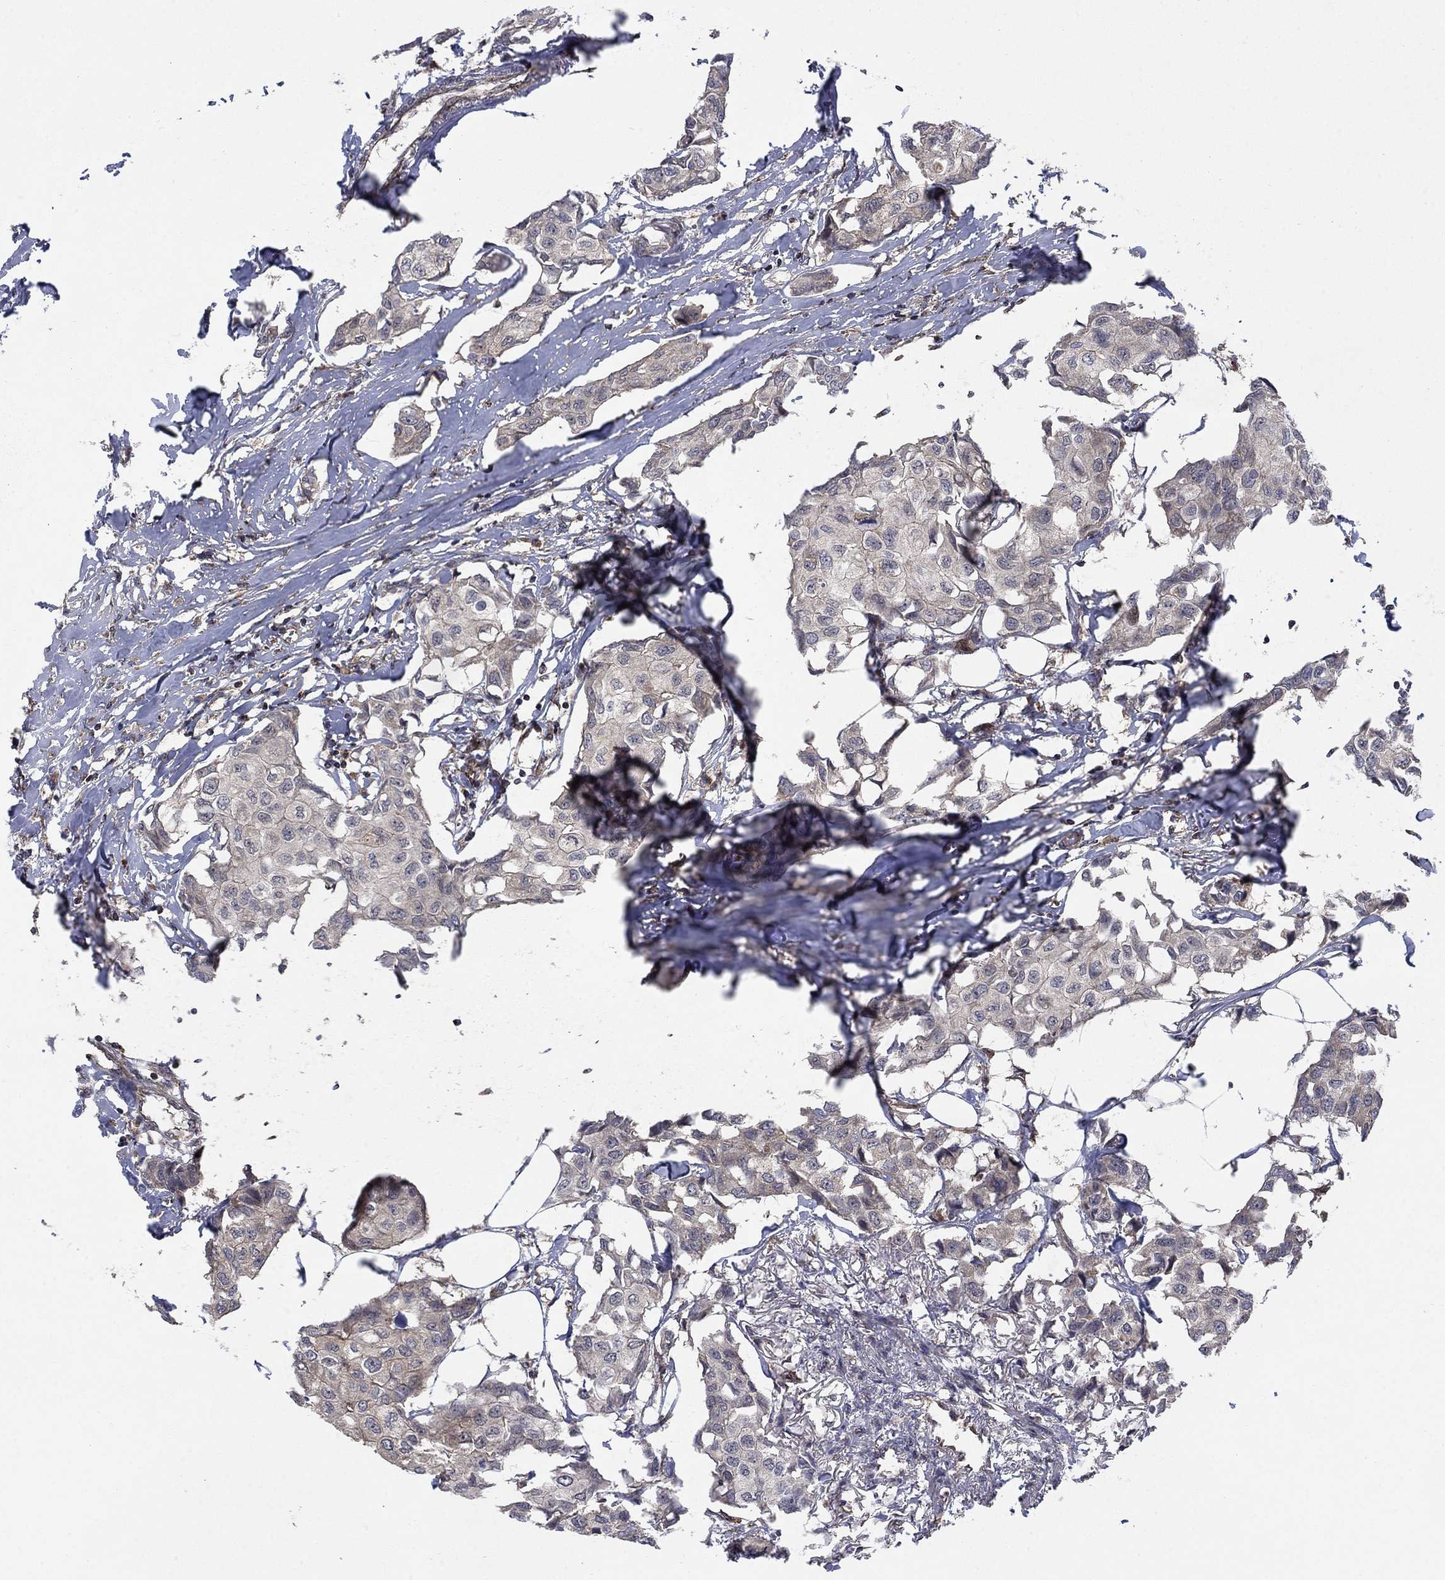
{"staining": {"intensity": "negative", "quantity": "none", "location": "none"}, "tissue": "breast cancer", "cell_type": "Tumor cells", "image_type": "cancer", "snomed": [{"axis": "morphology", "description": "Duct carcinoma"}, {"axis": "topography", "description": "Breast"}], "caption": "High magnification brightfield microscopy of breast cancer stained with DAB (brown) and counterstained with hematoxylin (blue): tumor cells show no significant positivity.", "gene": "IFI35", "patient": {"sex": "female", "age": 80}}